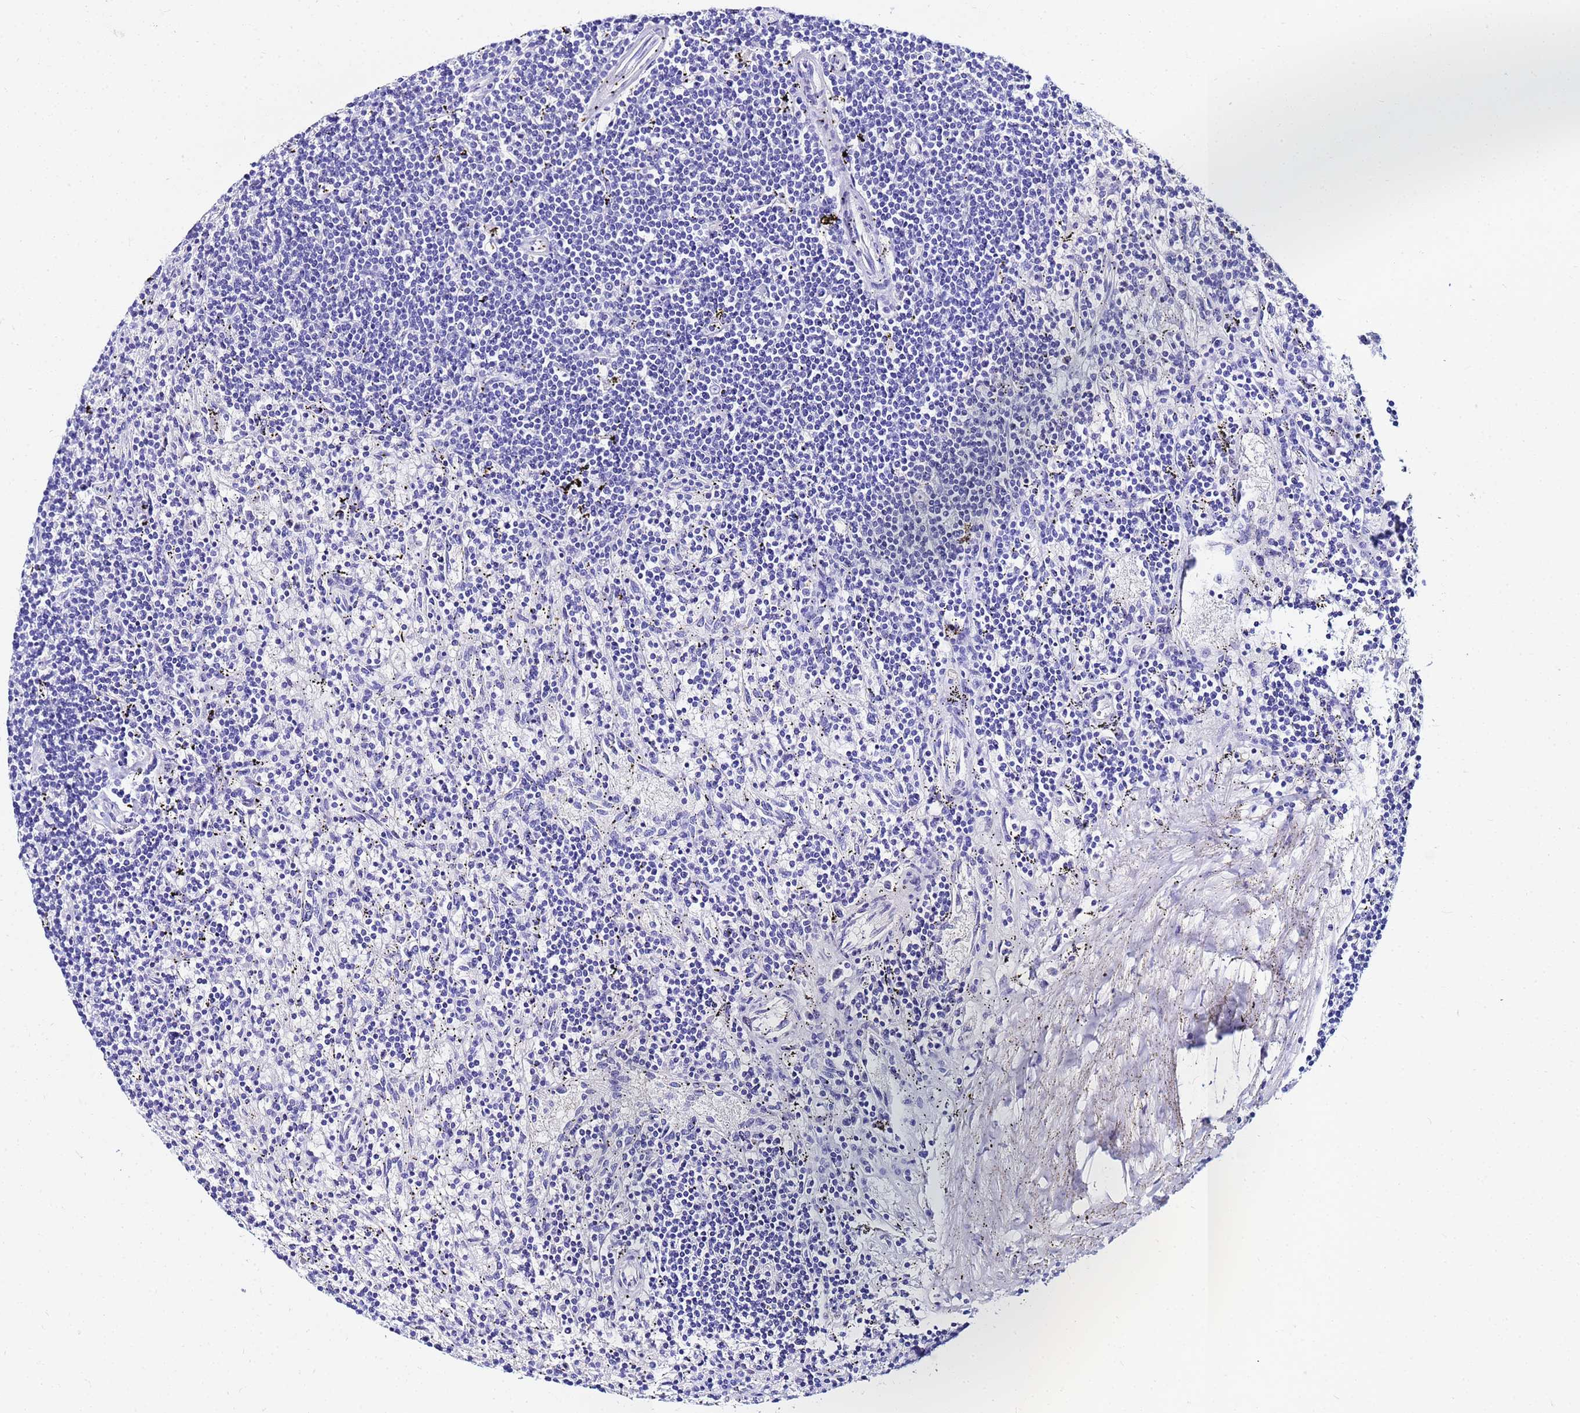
{"staining": {"intensity": "negative", "quantity": "none", "location": "none"}, "tissue": "lymphoma", "cell_type": "Tumor cells", "image_type": "cancer", "snomed": [{"axis": "morphology", "description": "Malignant lymphoma, non-Hodgkin's type, Low grade"}, {"axis": "topography", "description": "Spleen"}], "caption": "IHC of malignant lymphoma, non-Hodgkin's type (low-grade) reveals no positivity in tumor cells.", "gene": "PPP1R14C", "patient": {"sex": "male", "age": 76}}